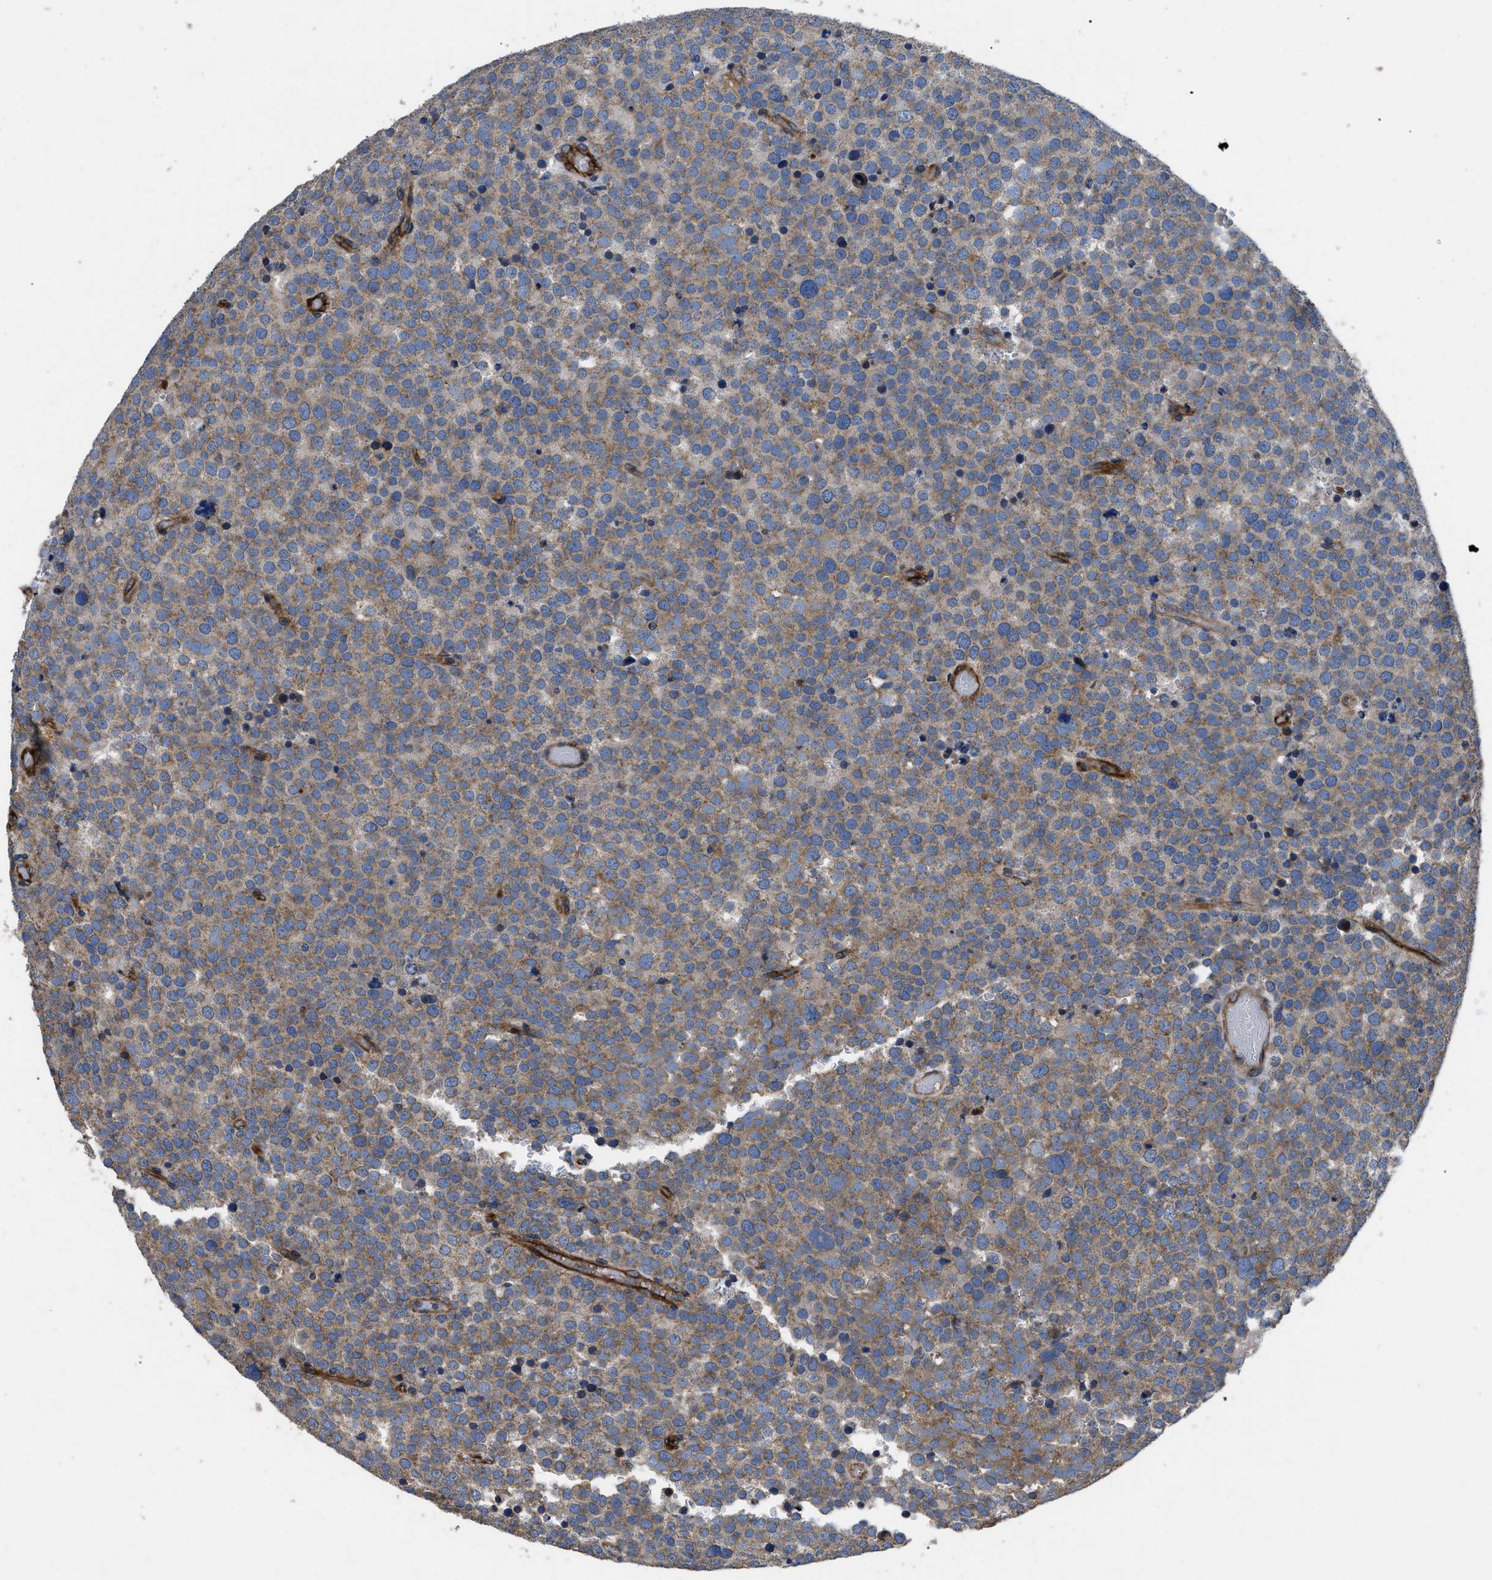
{"staining": {"intensity": "weak", "quantity": ">75%", "location": "cytoplasmic/membranous"}, "tissue": "testis cancer", "cell_type": "Tumor cells", "image_type": "cancer", "snomed": [{"axis": "morphology", "description": "Normal tissue, NOS"}, {"axis": "morphology", "description": "Seminoma, NOS"}, {"axis": "topography", "description": "Testis"}], "caption": "Immunohistochemical staining of human testis cancer exhibits low levels of weak cytoplasmic/membranous expression in approximately >75% of tumor cells. The staining was performed using DAB (3,3'-diaminobenzidine) to visualize the protein expression in brown, while the nuclei were stained in blue with hematoxylin (Magnification: 20x).", "gene": "NT5E", "patient": {"sex": "male", "age": 71}}